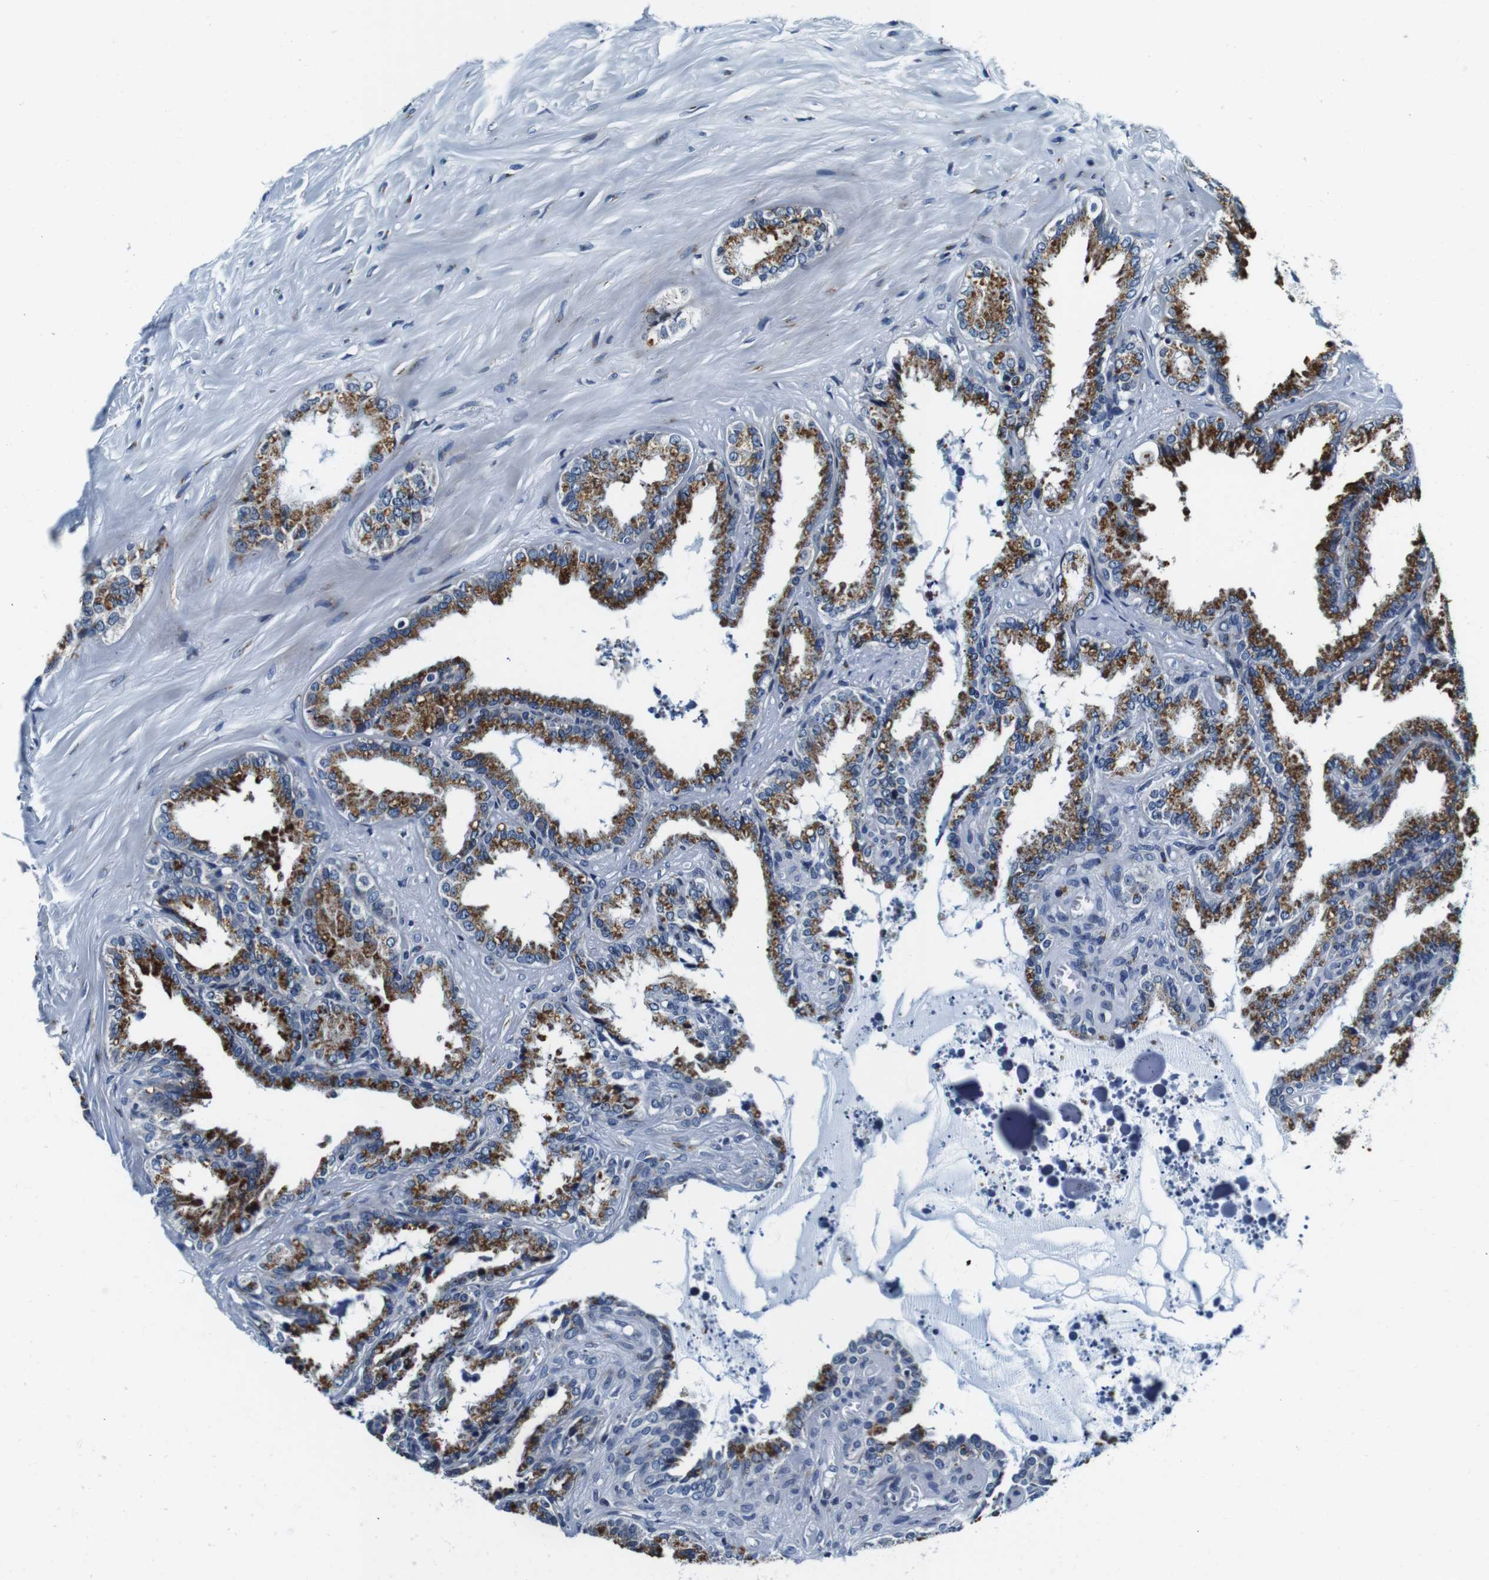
{"staining": {"intensity": "moderate", "quantity": ">75%", "location": "cytoplasmic/membranous"}, "tissue": "seminal vesicle", "cell_type": "Glandular cells", "image_type": "normal", "snomed": [{"axis": "morphology", "description": "Normal tissue, NOS"}, {"axis": "topography", "description": "Seminal veicle"}], "caption": "Brown immunohistochemical staining in normal human seminal vesicle exhibits moderate cytoplasmic/membranous expression in about >75% of glandular cells. (brown staining indicates protein expression, while blue staining denotes nuclei).", "gene": "FAR2", "patient": {"sex": "male", "age": 64}}